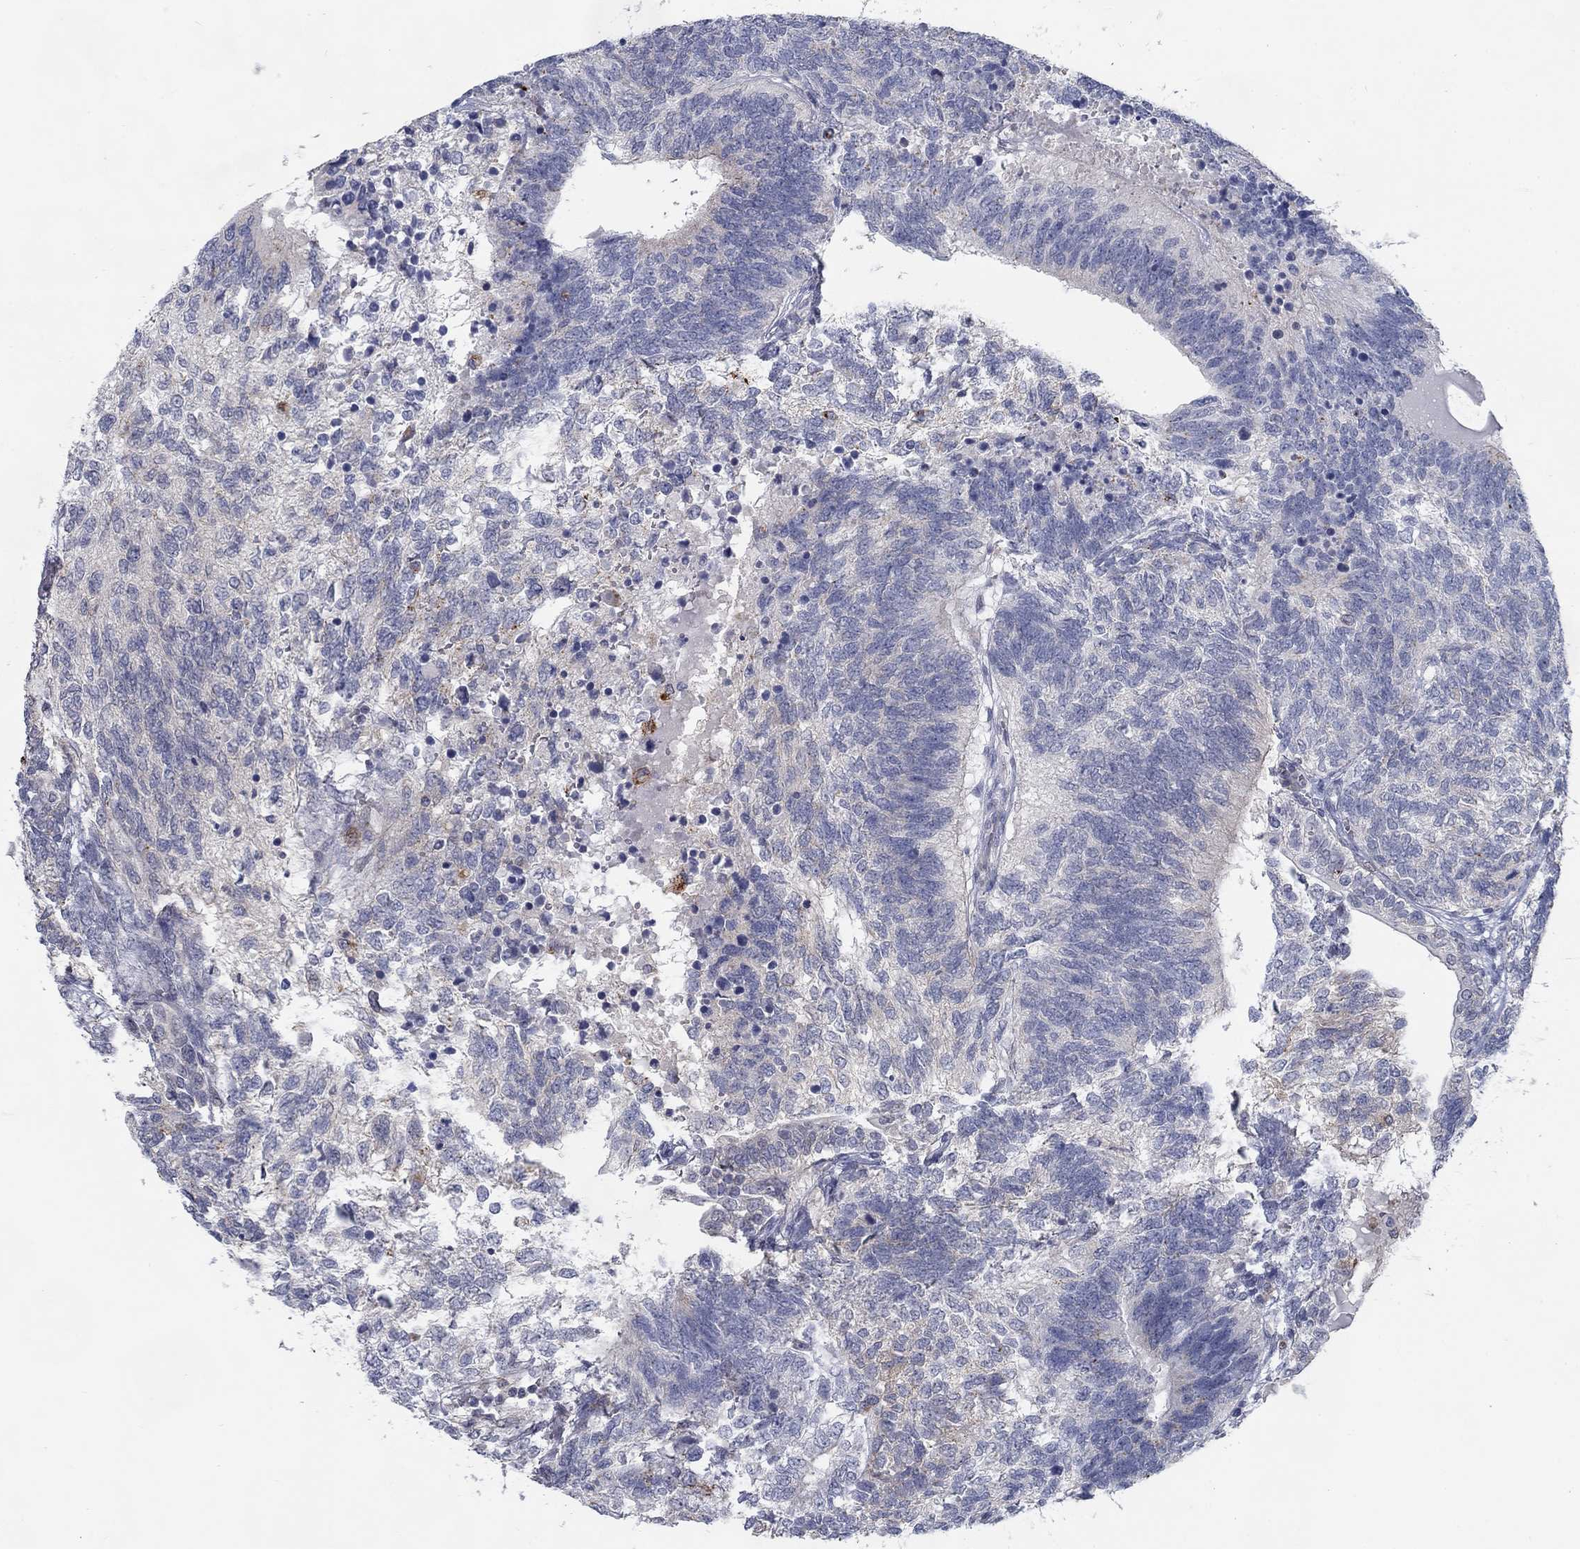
{"staining": {"intensity": "negative", "quantity": "none", "location": "none"}, "tissue": "testis cancer", "cell_type": "Tumor cells", "image_type": "cancer", "snomed": [{"axis": "morphology", "description": "Seminoma, NOS"}, {"axis": "morphology", "description": "Carcinoma, Embryonal, NOS"}, {"axis": "topography", "description": "Testis"}], "caption": "High power microscopy histopathology image of an immunohistochemistry micrograph of testis cancer (seminoma), revealing no significant expression in tumor cells.", "gene": "MTSS2", "patient": {"sex": "male", "age": 41}}